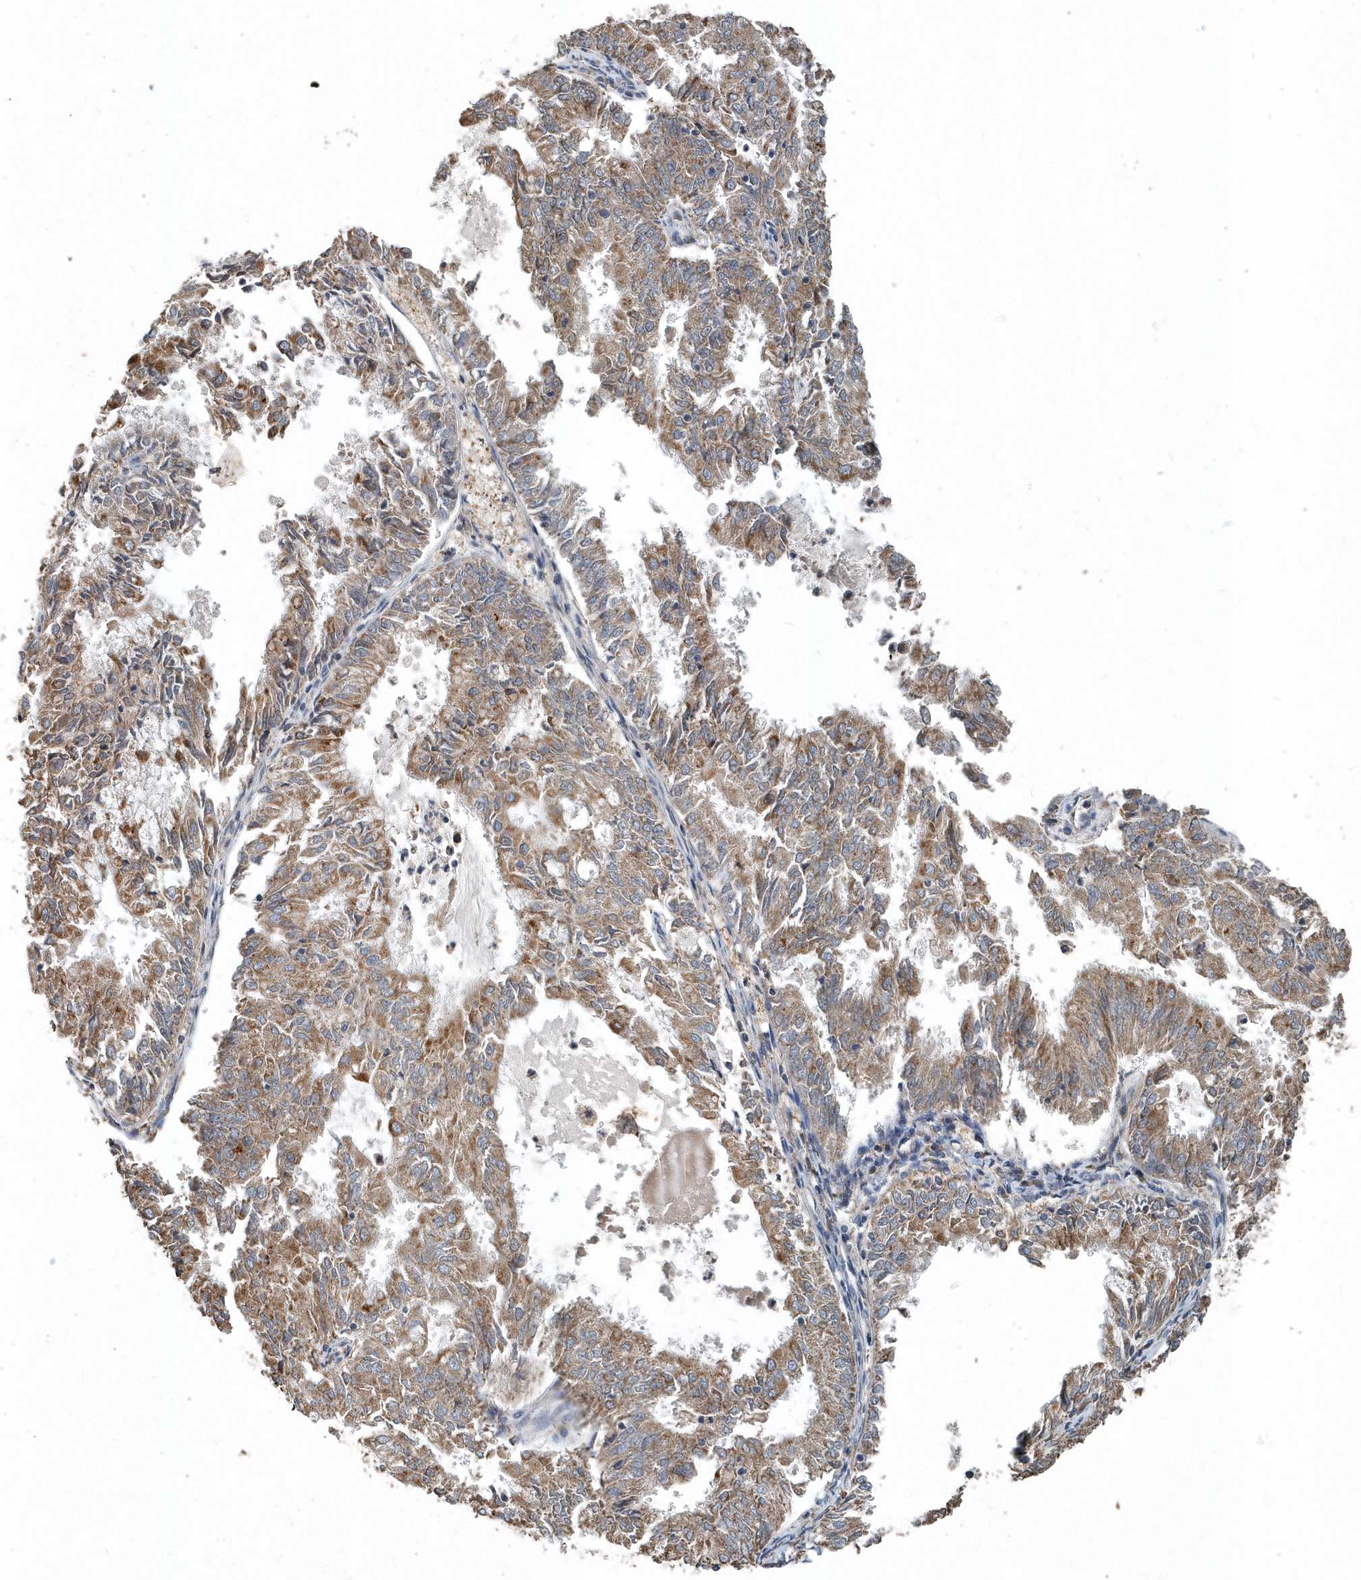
{"staining": {"intensity": "moderate", "quantity": ">75%", "location": "cytoplasmic/membranous"}, "tissue": "endometrial cancer", "cell_type": "Tumor cells", "image_type": "cancer", "snomed": [{"axis": "morphology", "description": "Adenocarcinoma, NOS"}, {"axis": "topography", "description": "Endometrium"}], "caption": "This micrograph shows endometrial cancer stained with IHC to label a protein in brown. The cytoplasmic/membranous of tumor cells show moderate positivity for the protein. Nuclei are counter-stained blue.", "gene": "SCFD2", "patient": {"sex": "female", "age": 57}}